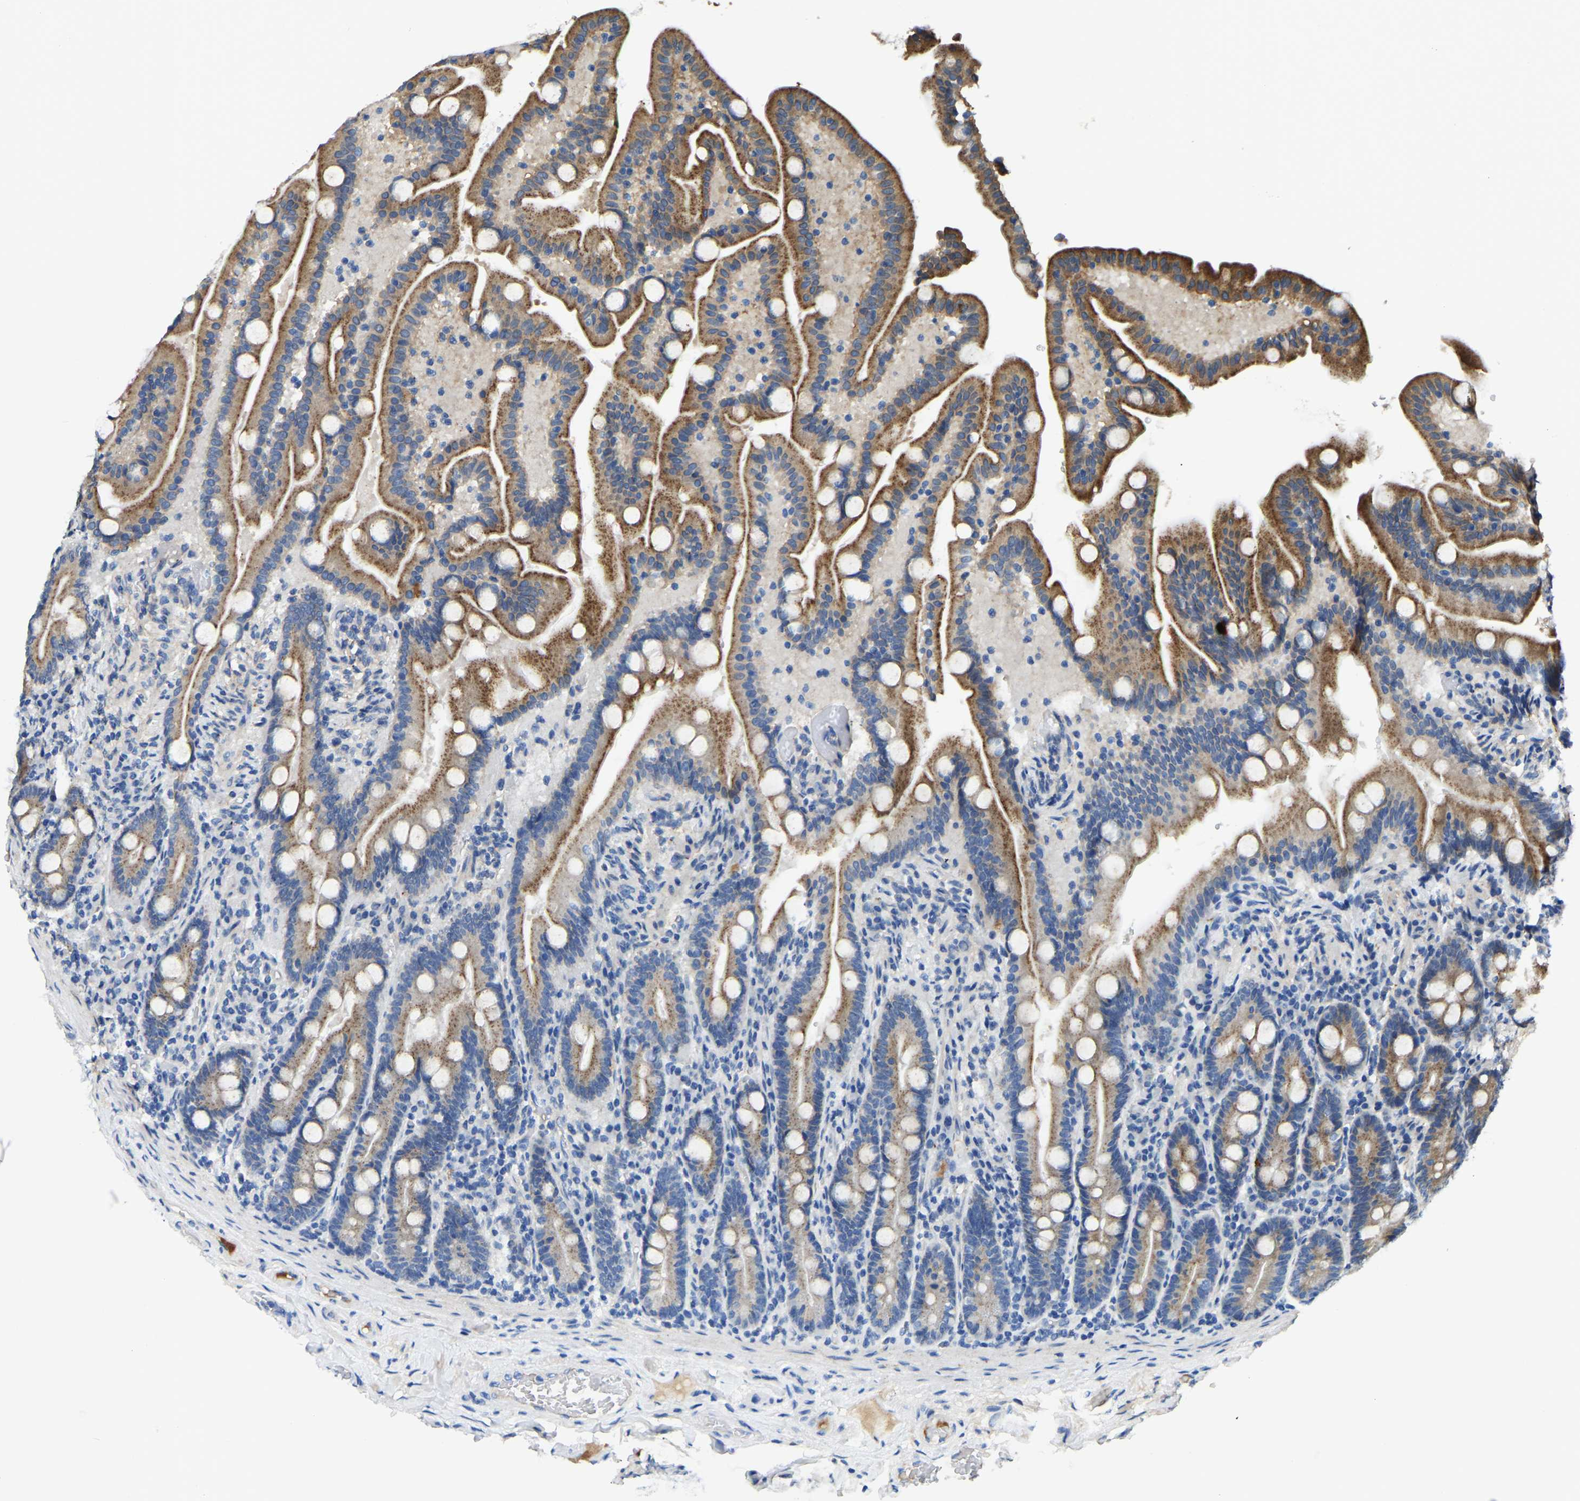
{"staining": {"intensity": "strong", "quantity": ">75%", "location": "cytoplasmic/membranous"}, "tissue": "duodenum", "cell_type": "Glandular cells", "image_type": "normal", "snomed": [{"axis": "morphology", "description": "Normal tissue, NOS"}, {"axis": "topography", "description": "Duodenum"}], "caption": "A brown stain labels strong cytoplasmic/membranous positivity of a protein in glandular cells of benign human duodenum.", "gene": "ARL6IP5", "patient": {"sex": "male", "age": 54}}